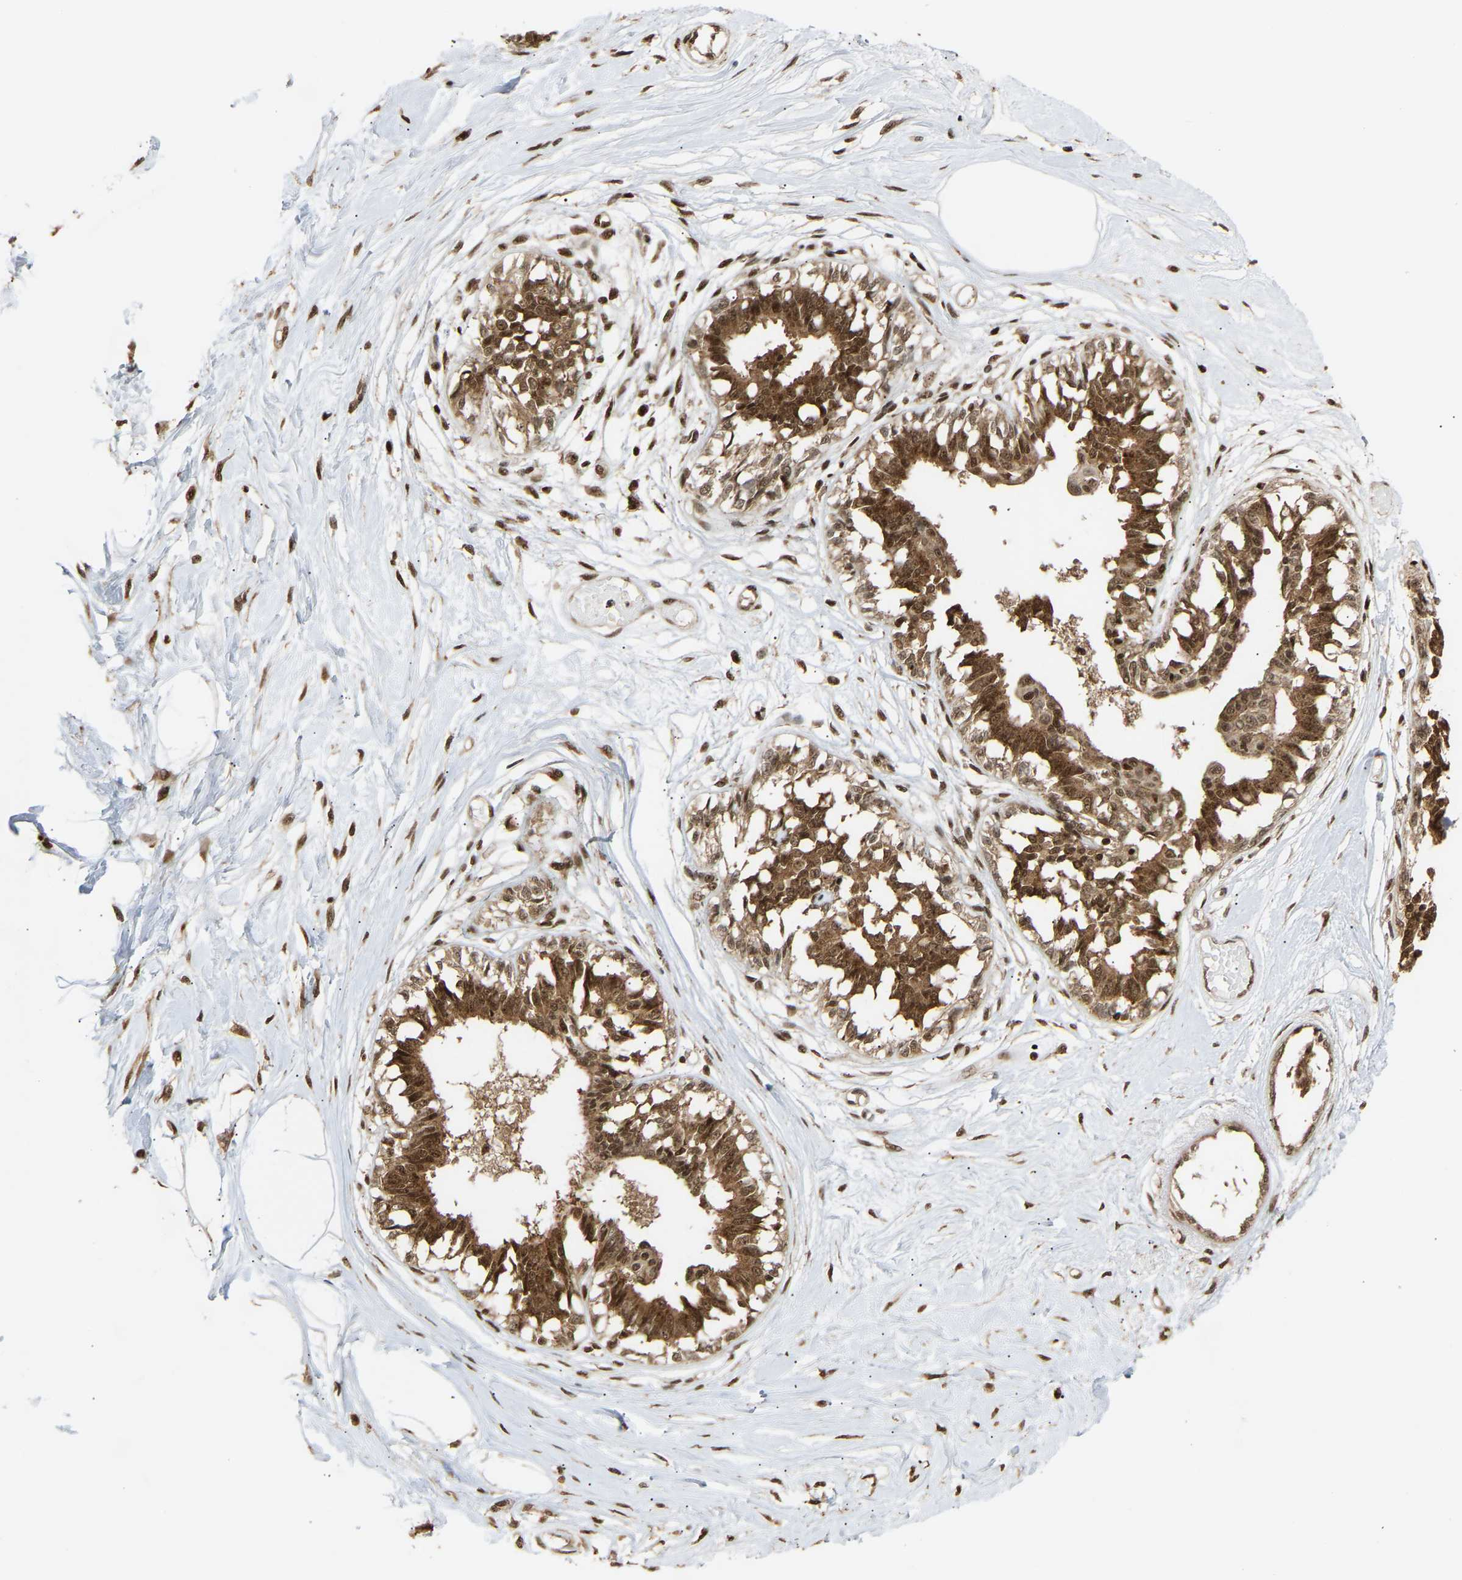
{"staining": {"intensity": "strong", "quantity": ">75%", "location": "nuclear"}, "tissue": "breast", "cell_type": "Adipocytes", "image_type": "normal", "snomed": [{"axis": "morphology", "description": "Normal tissue, NOS"}, {"axis": "topography", "description": "Breast"}], "caption": "A high-resolution histopathology image shows immunohistochemistry staining of unremarkable breast, which displays strong nuclear staining in approximately >75% of adipocytes.", "gene": "ALYREF", "patient": {"sex": "female", "age": 45}}